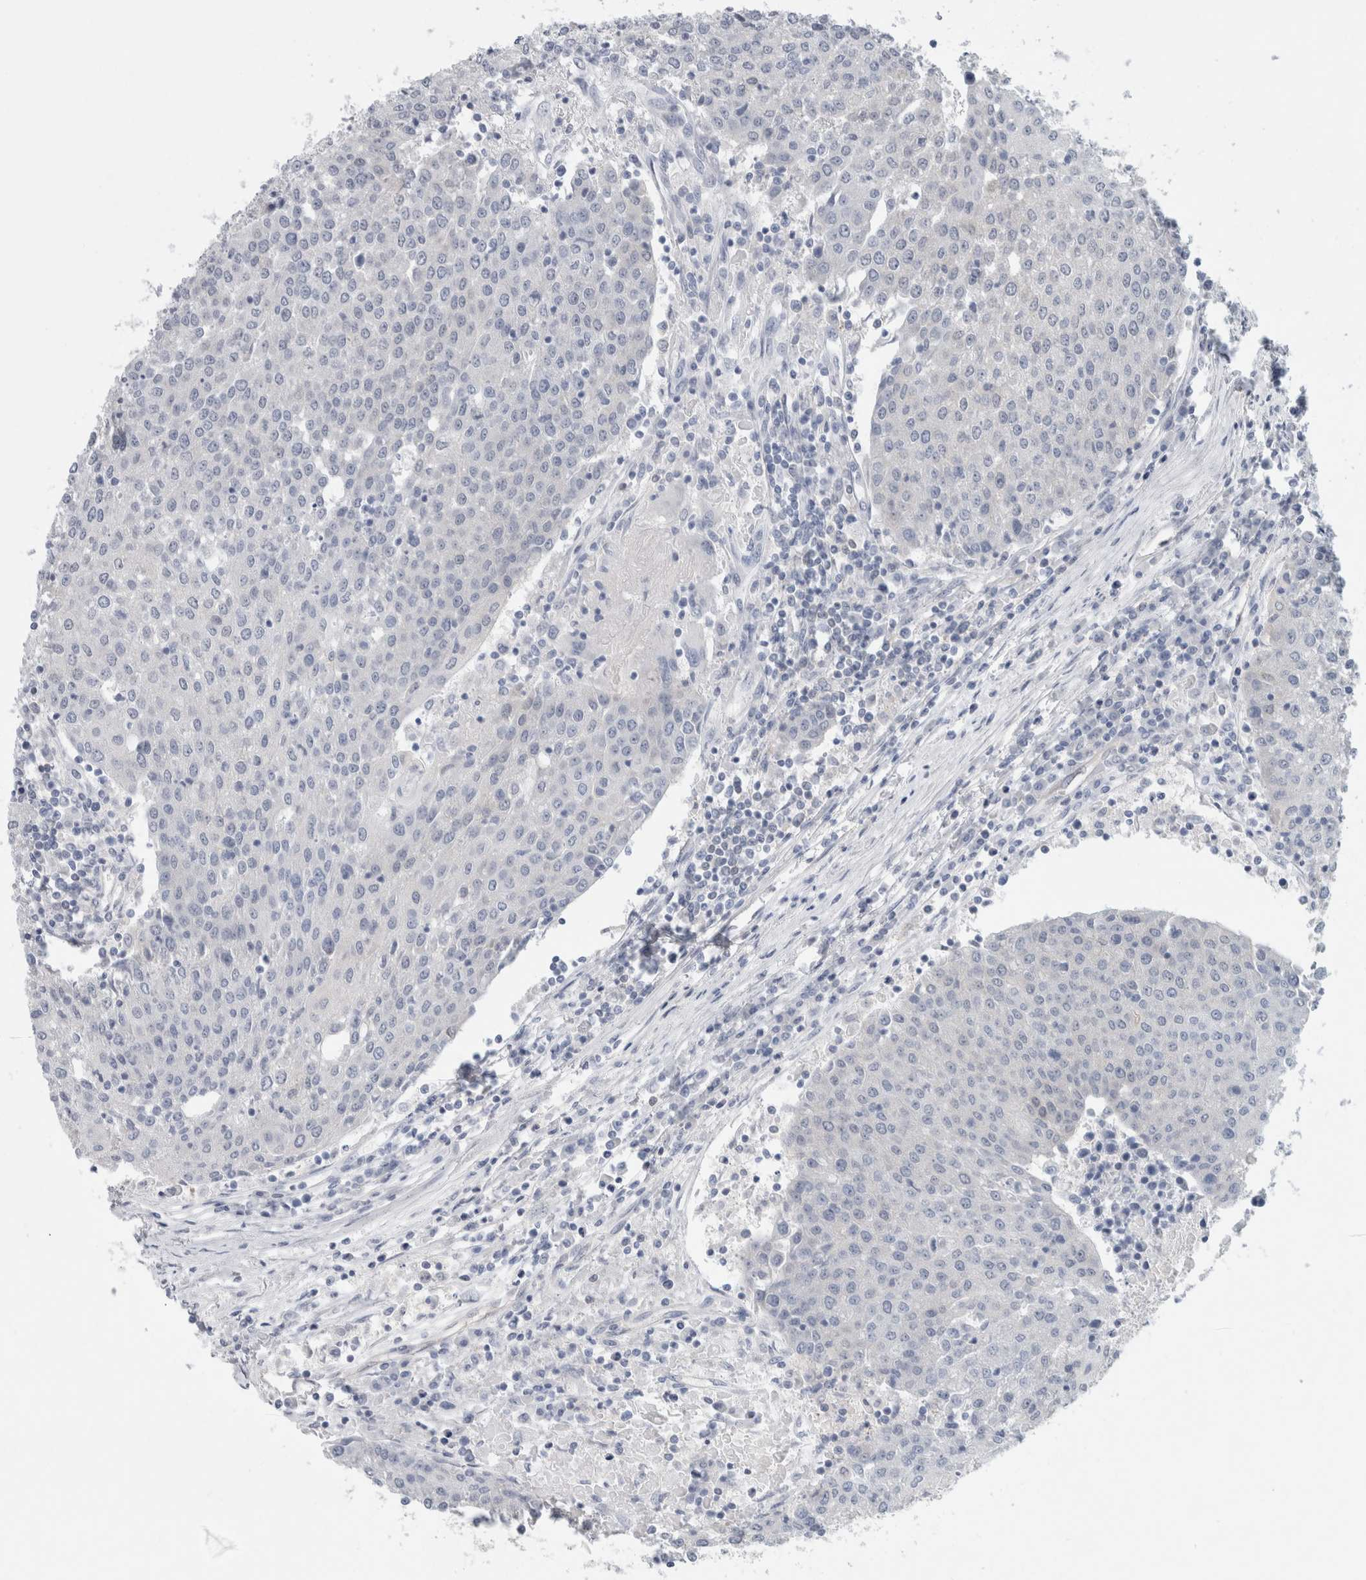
{"staining": {"intensity": "negative", "quantity": "none", "location": "none"}, "tissue": "urothelial cancer", "cell_type": "Tumor cells", "image_type": "cancer", "snomed": [{"axis": "morphology", "description": "Urothelial carcinoma, High grade"}, {"axis": "topography", "description": "Urinary bladder"}], "caption": "Tumor cells are negative for brown protein staining in high-grade urothelial carcinoma. (DAB (3,3'-diaminobenzidine) immunohistochemistry with hematoxylin counter stain).", "gene": "CASP6", "patient": {"sex": "female", "age": 85}}